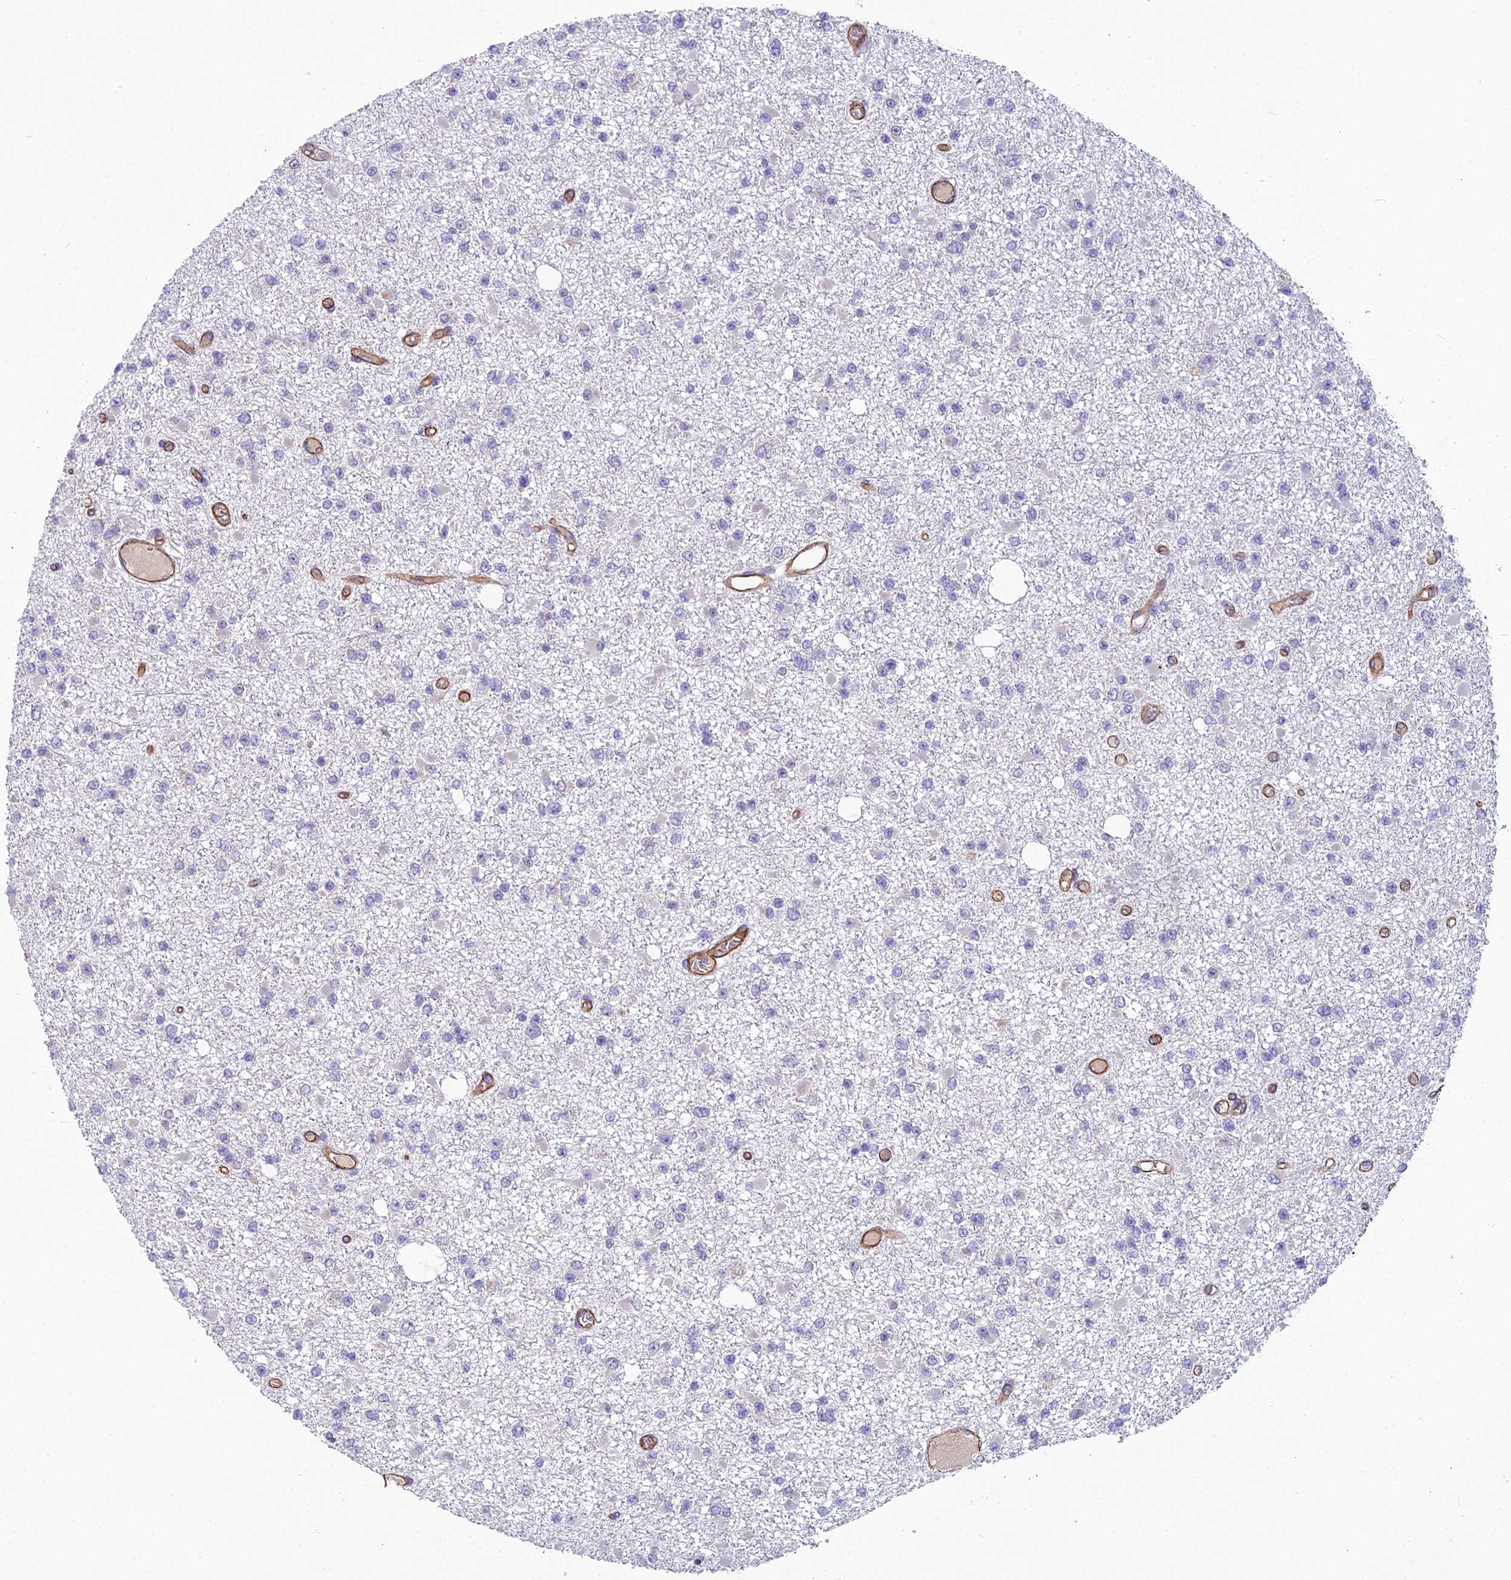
{"staining": {"intensity": "negative", "quantity": "none", "location": "none"}, "tissue": "glioma", "cell_type": "Tumor cells", "image_type": "cancer", "snomed": [{"axis": "morphology", "description": "Glioma, malignant, Low grade"}, {"axis": "topography", "description": "Brain"}], "caption": "Histopathology image shows no significant protein positivity in tumor cells of low-grade glioma (malignant). (DAB (3,3'-diaminobenzidine) IHC visualized using brightfield microscopy, high magnification).", "gene": "CFAP47", "patient": {"sex": "female", "age": 22}}